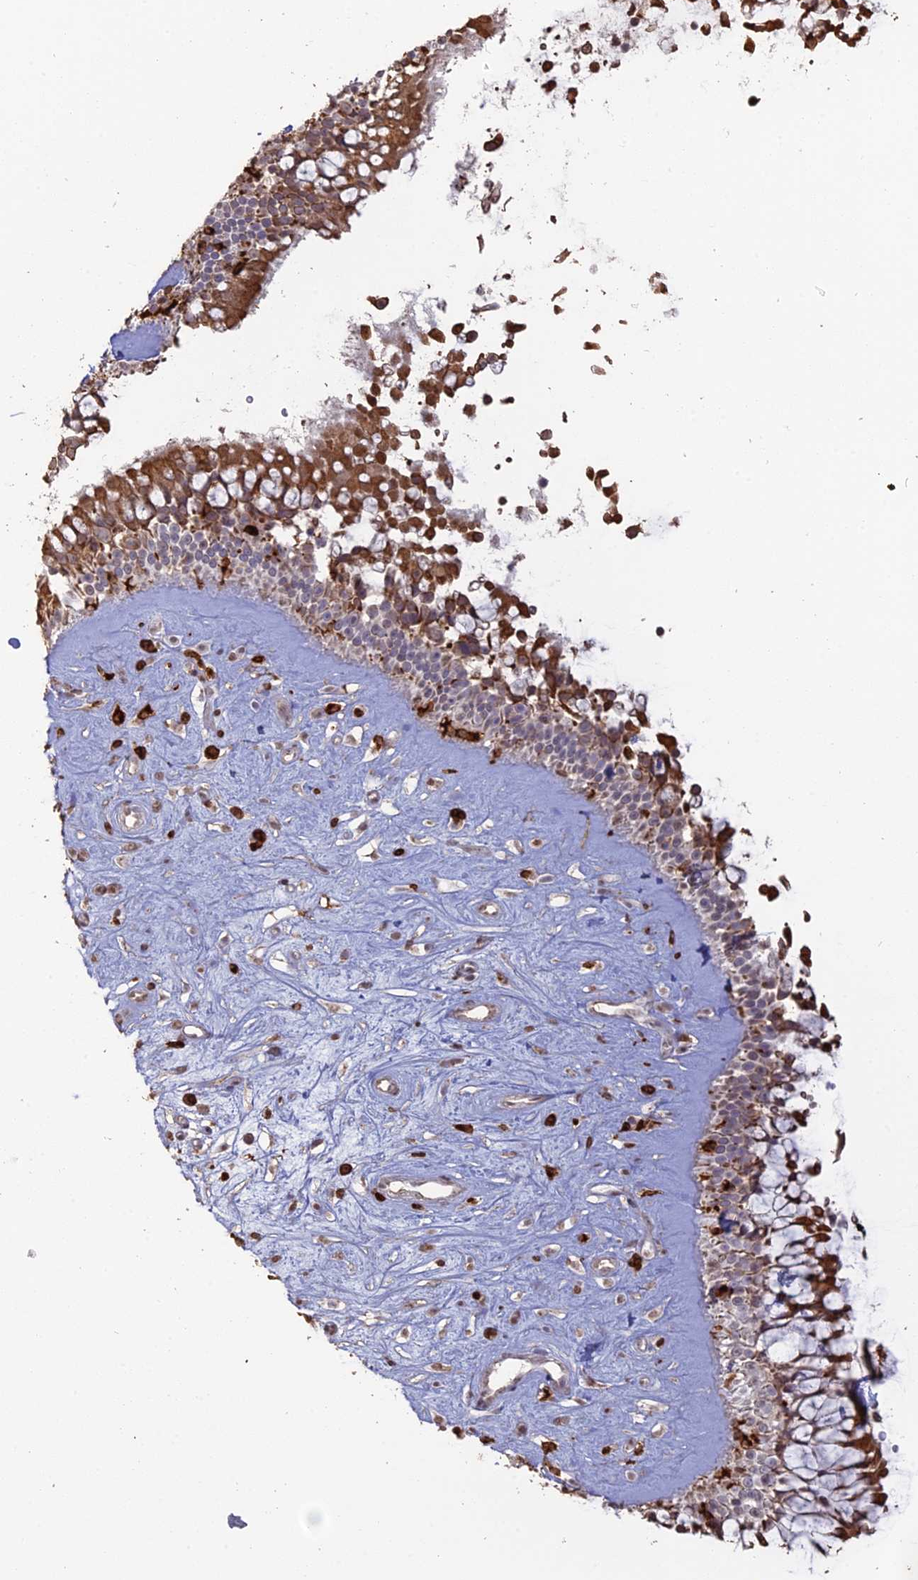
{"staining": {"intensity": "weak", "quantity": "25%-75%", "location": "cytoplasmic/membranous"}, "tissue": "nasopharynx", "cell_type": "Respiratory epithelial cells", "image_type": "normal", "snomed": [{"axis": "morphology", "description": "Normal tissue, NOS"}, {"axis": "topography", "description": "Nasopharynx"}], "caption": "Respiratory epithelial cells reveal low levels of weak cytoplasmic/membranous expression in approximately 25%-75% of cells in benign human nasopharynx. (DAB IHC, brown staining for protein, blue staining for nuclei).", "gene": "APOBR", "patient": {"sex": "male", "age": 32}}